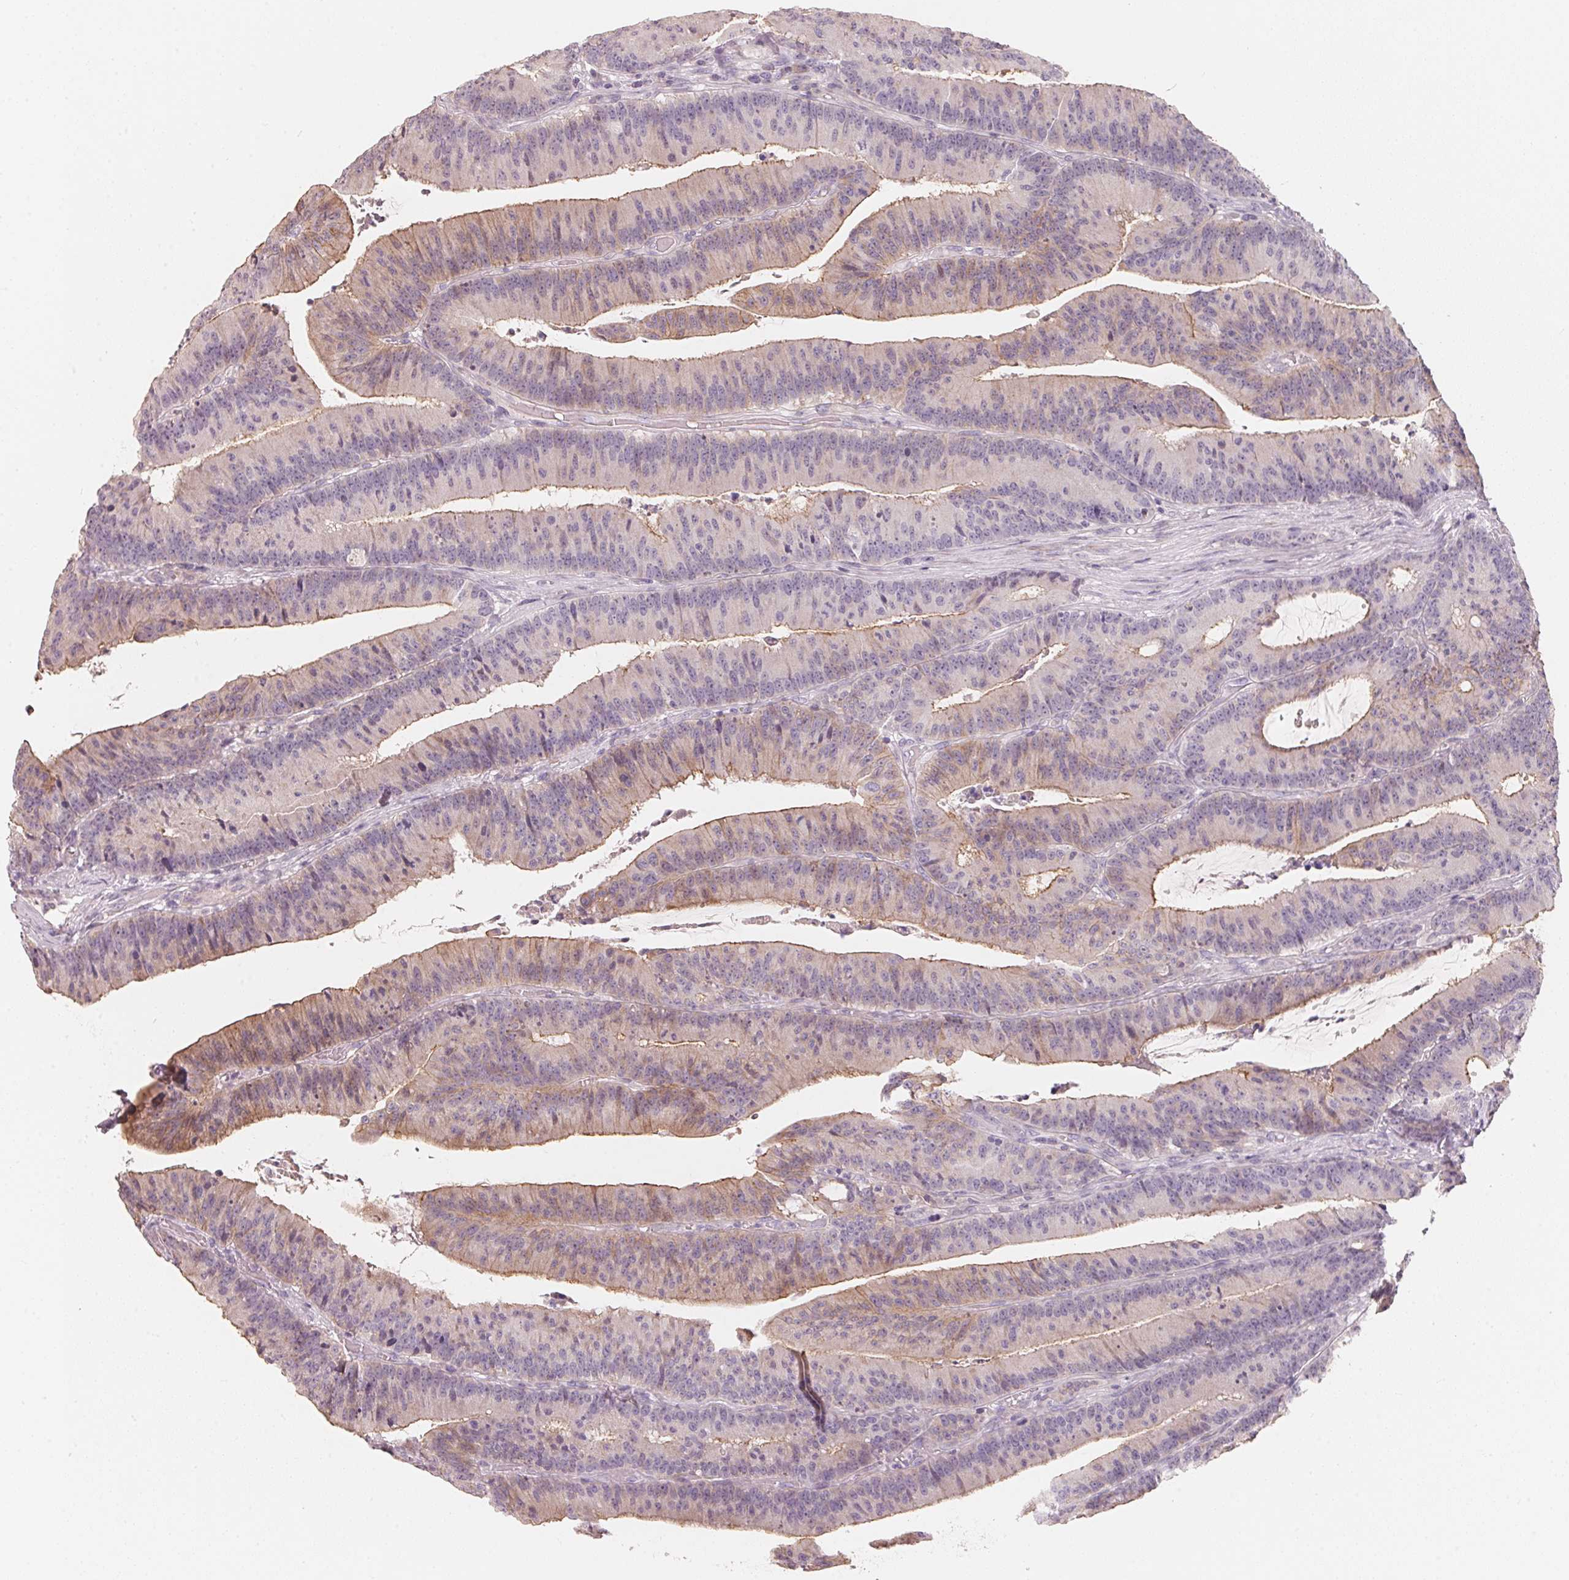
{"staining": {"intensity": "weak", "quantity": "25%-75%", "location": "cytoplasmic/membranous"}, "tissue": "colorectal cancer", "cell_type": "Tumor cells", "image_type": "cancer", "snomed": [{"axis": "morphology", "description": "Adenocarcinoma, NOS"}, {"axis": "topography", "description": "Colon"}], "caption": "The image displays staining of adenocarcinoma (colorectal), revealing weak cytoplasmic/membranous protein staining (brown color) within tumor cells. The staining is performed using DAB brown chromogen to label protein expression. The nuclei are counter-stained blue using hematoxylin.", "gene": "TP53AIP1", "patient": {"sex": "female", "age": 78}}